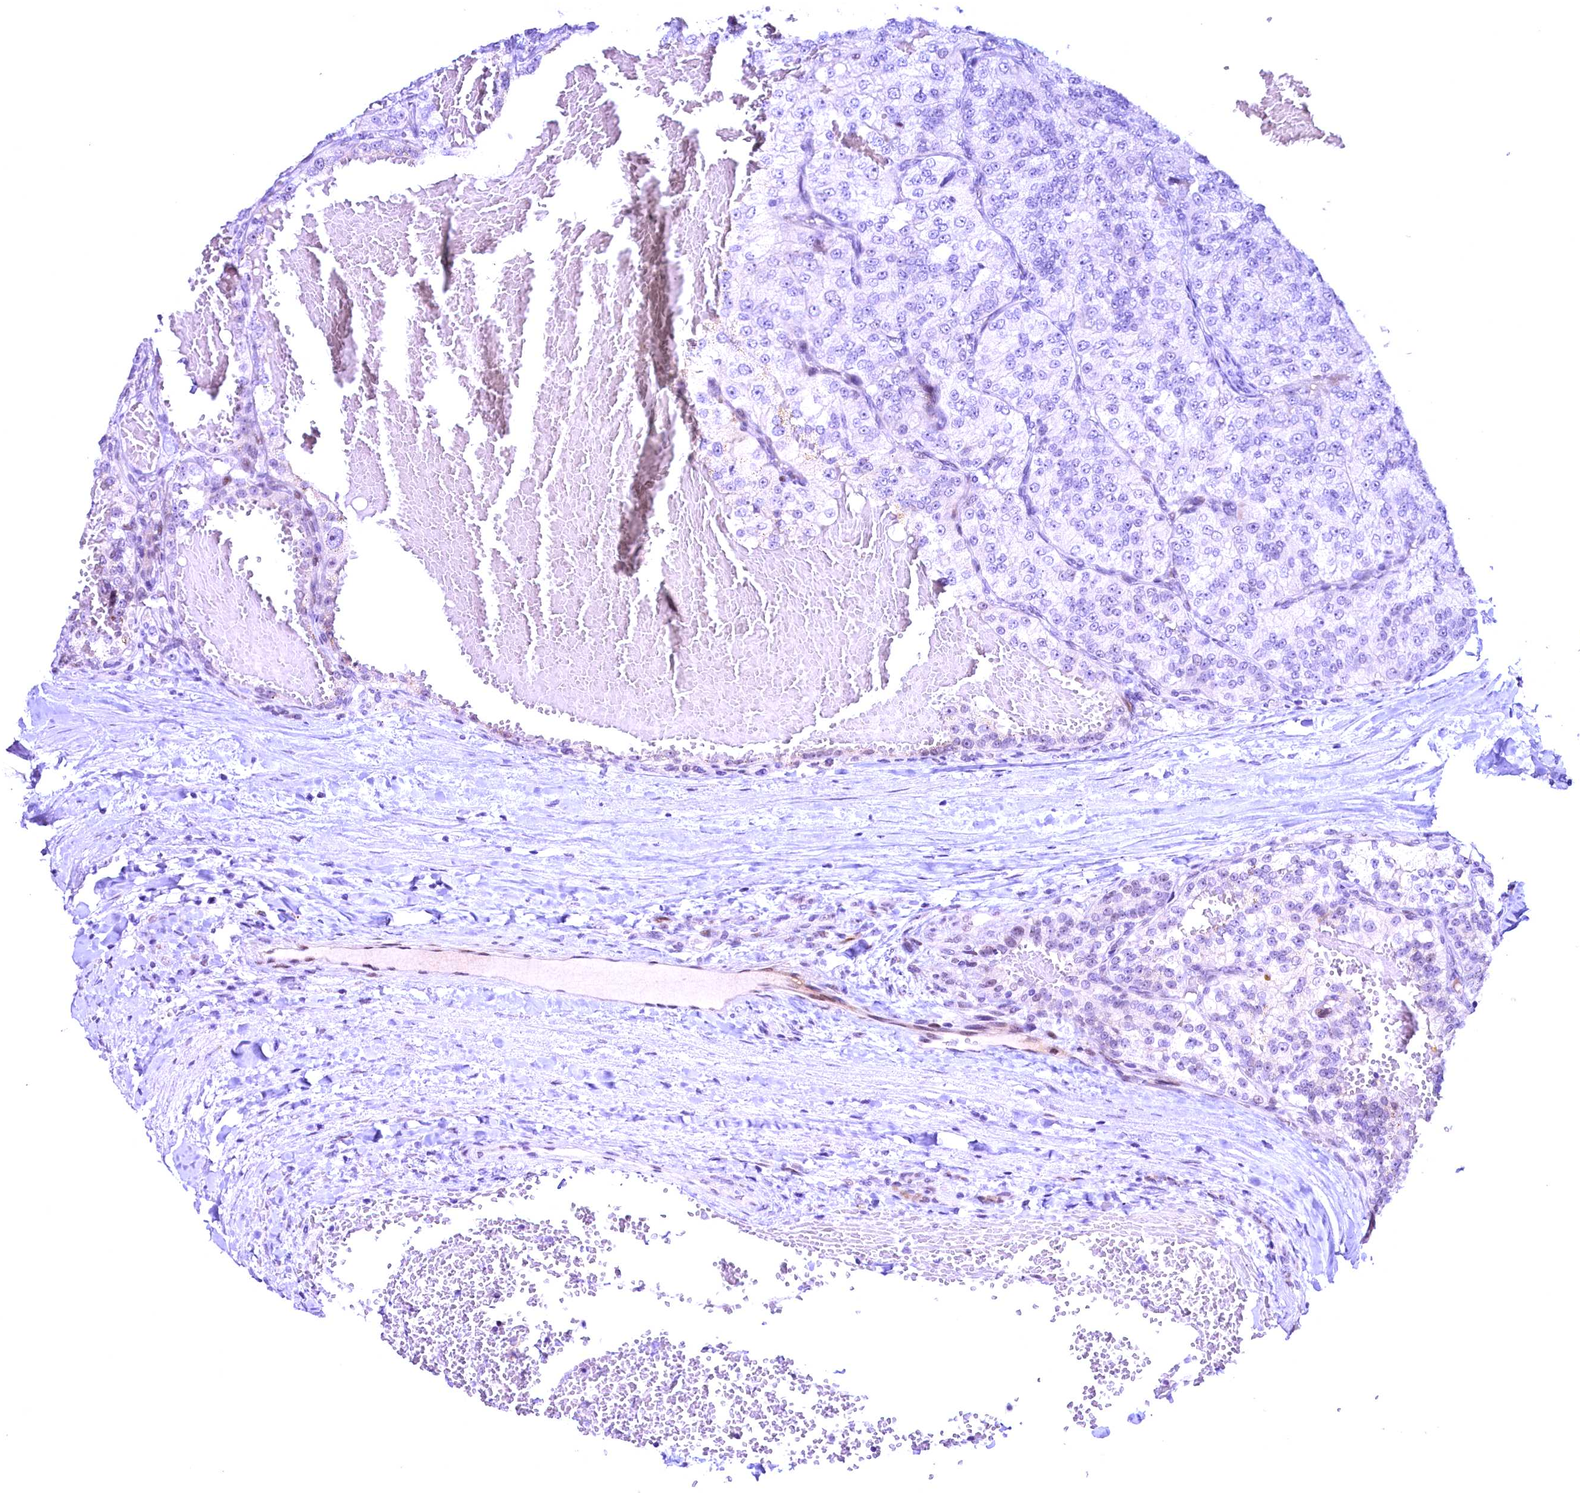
{"staining": {"intensity": "negative", "quantity": "none", "location": "none"}, "tissue": "renal cancer", "cell_type": "Tumor cells", "image_type": "cancer", "snomed": [{"axis": "morphology", "description": "Adenocarcinoma, NOS"}, {"axis": "topography", "description": "Kidney"}], "caption": "Immunohistochemistry of human renal cancer (adenocarcinoma) displays no positivity in tumor cells. (Brightfield microscopy of DAB (3,3'-diaminobenzidine) IHC at high magnification).", "gene": "CCDC106", "patient": {"sex": "female", "age": 63}}